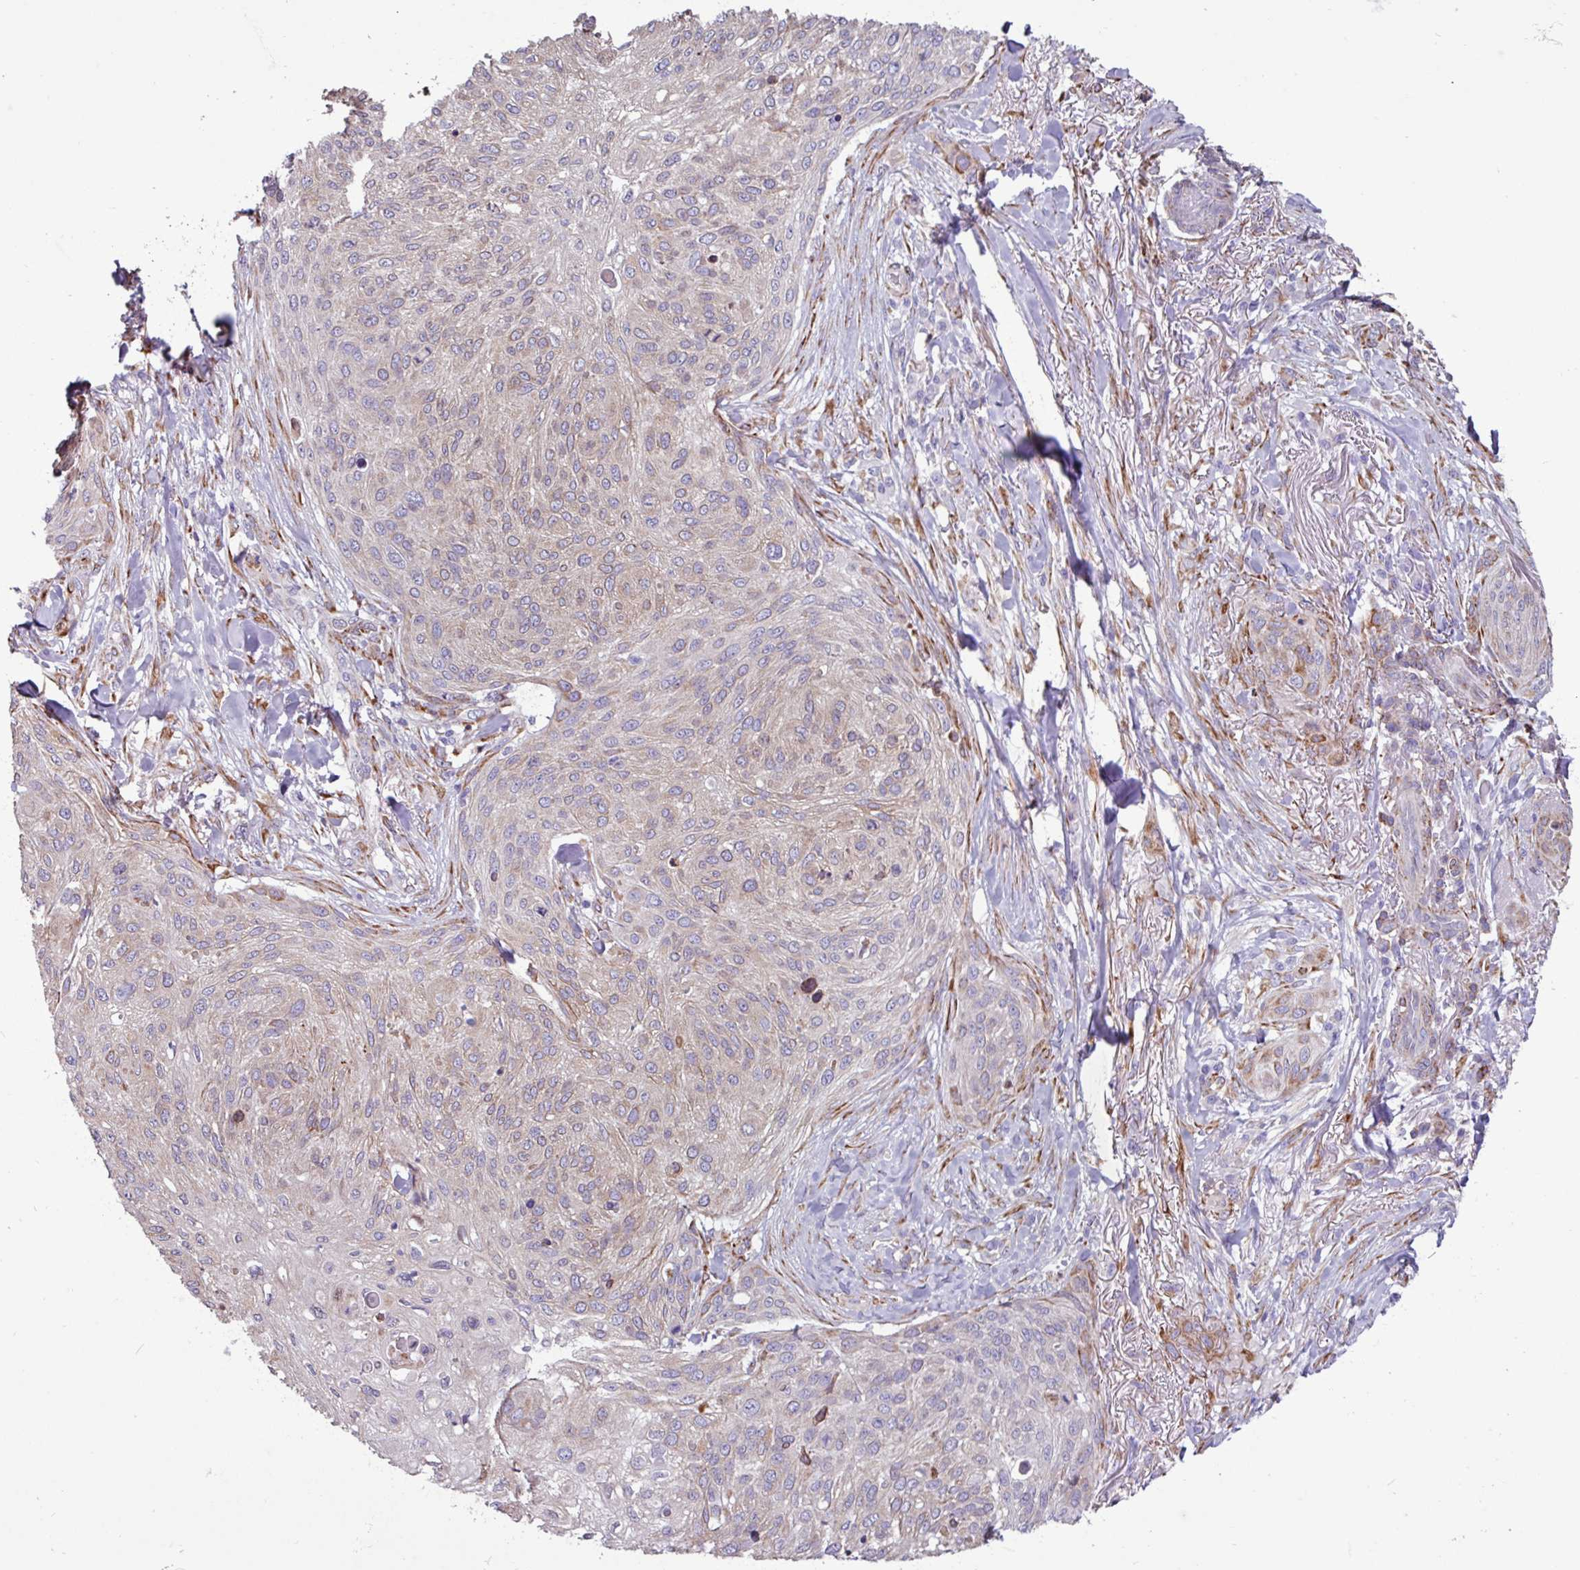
{"staining": {"intensity": "moderate", "quantity": "<25%", "location": "cytoplasmic/membranous"}, "tissue": "skin cancer", "cell_type": "Tumor cells", "image_type": "cancer", "snomed": [{"axis": "morphology", "description": "Squamous cell carcinoma, NOS"}, {"axis": "topography", "description": "Skin"}], "caption": "Human squamous cell carcinoma (skin) stained with a brown dye reveals moderate cytoplasmic/membranous positive expression in approximately <25% of tumor cells.", "gene": "PPP1R35", "patient": {"sex": "female", "age": 87}}